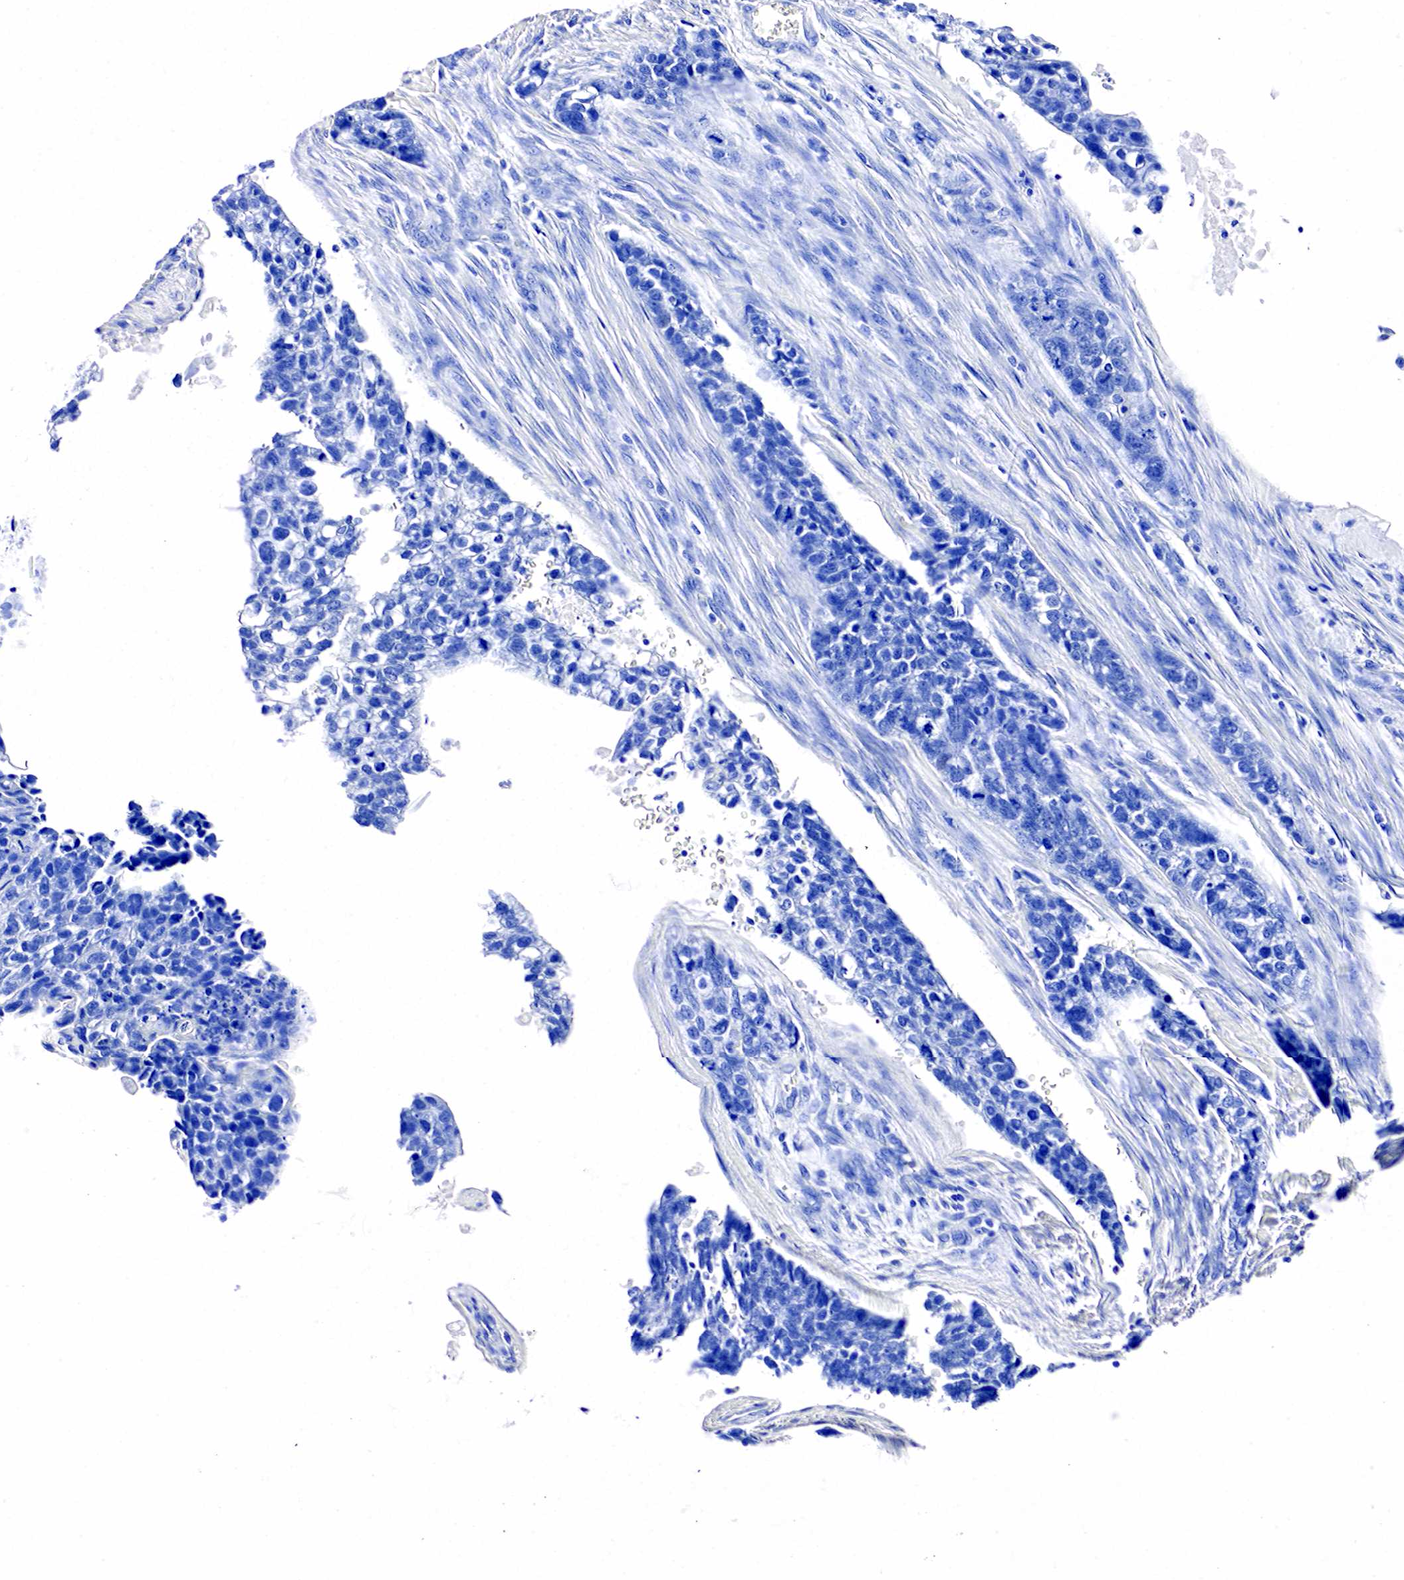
{"staining": {"intensity": "negative", "quantity": "none", "location": "none"}, "tissue": "lung cancer", "cell_type": "Tumor cells", "image_type": "cancer", "snomed": [{"axis": "morphology", "description": "Squamous cell carcinoma, NOS"}, {"axis": "topography", "description": "Lymph node"}, {"axis": "topography", "description": "Lung"}], "caption": "Immunohistochemical staining of squamous cell carcinoma (lung) shows no significant staining in tumor cells. (Immunohistochemistry, brightfield microscopy, high magnification).", "gene": "ACP3", "patient": {"sex": "male", "age": 74}}